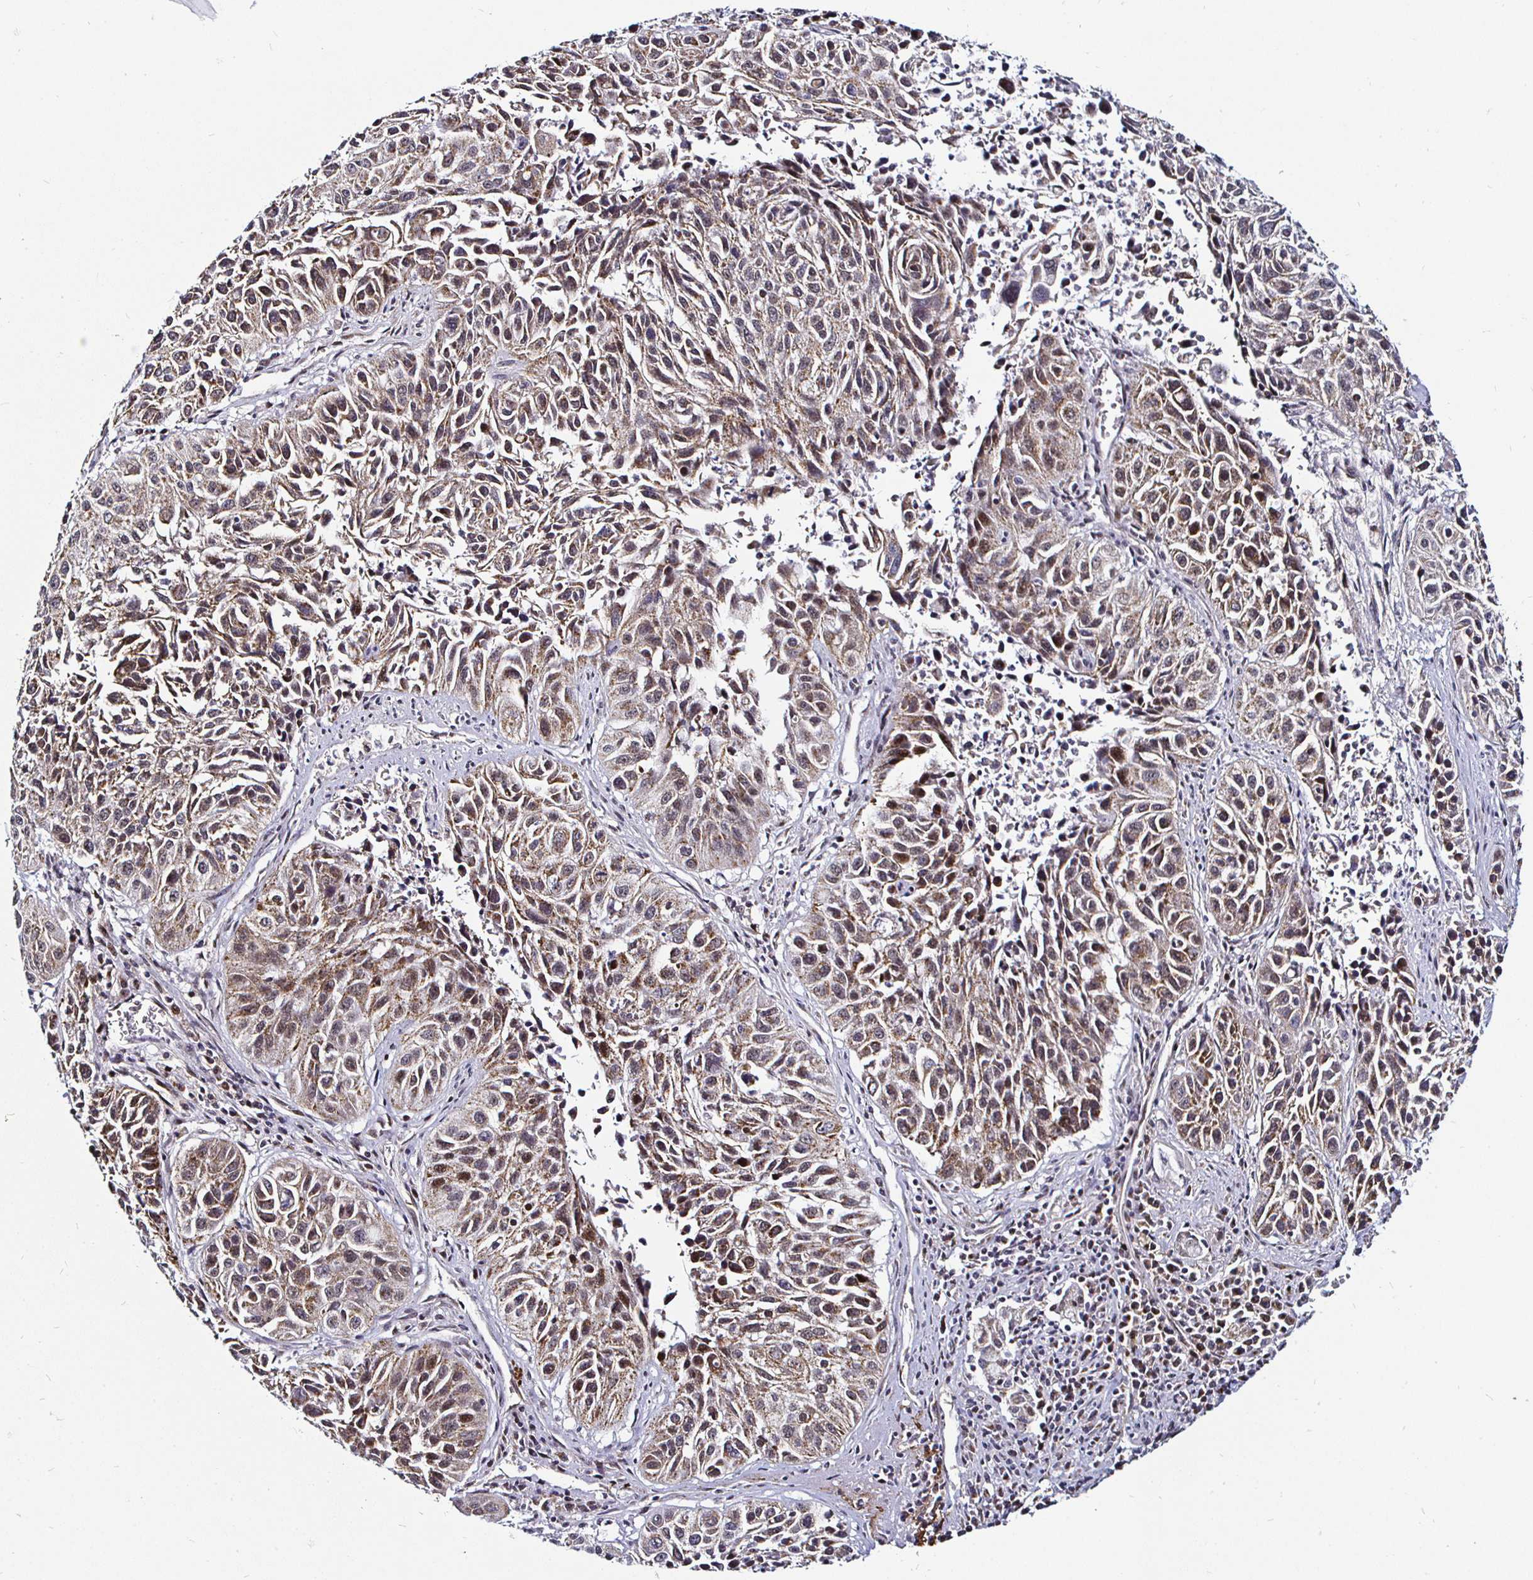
{"staining": {"intensity": "moderate", "quantity": "25%-75%", "location": "cytoplasmic/membranous,nuclear"}, "tissue": "lung cancer", "cell_type": "Tumor cells", "image_type": "cancer", "snomed": [{"axis": "morphology", "description": "Squamous cell carcinoma, NOS"}, {"axis": "topography", "description": "Lung"}], "caption": "There is medium levels of moderate cytoplasmic/membranous and nuclear positivity in tumor cells of lung cancer, as demonstrated by immunohistochemical staining (brown color).", "gene": "ATG3", "patient": {"sex": "female", "age": 61}}